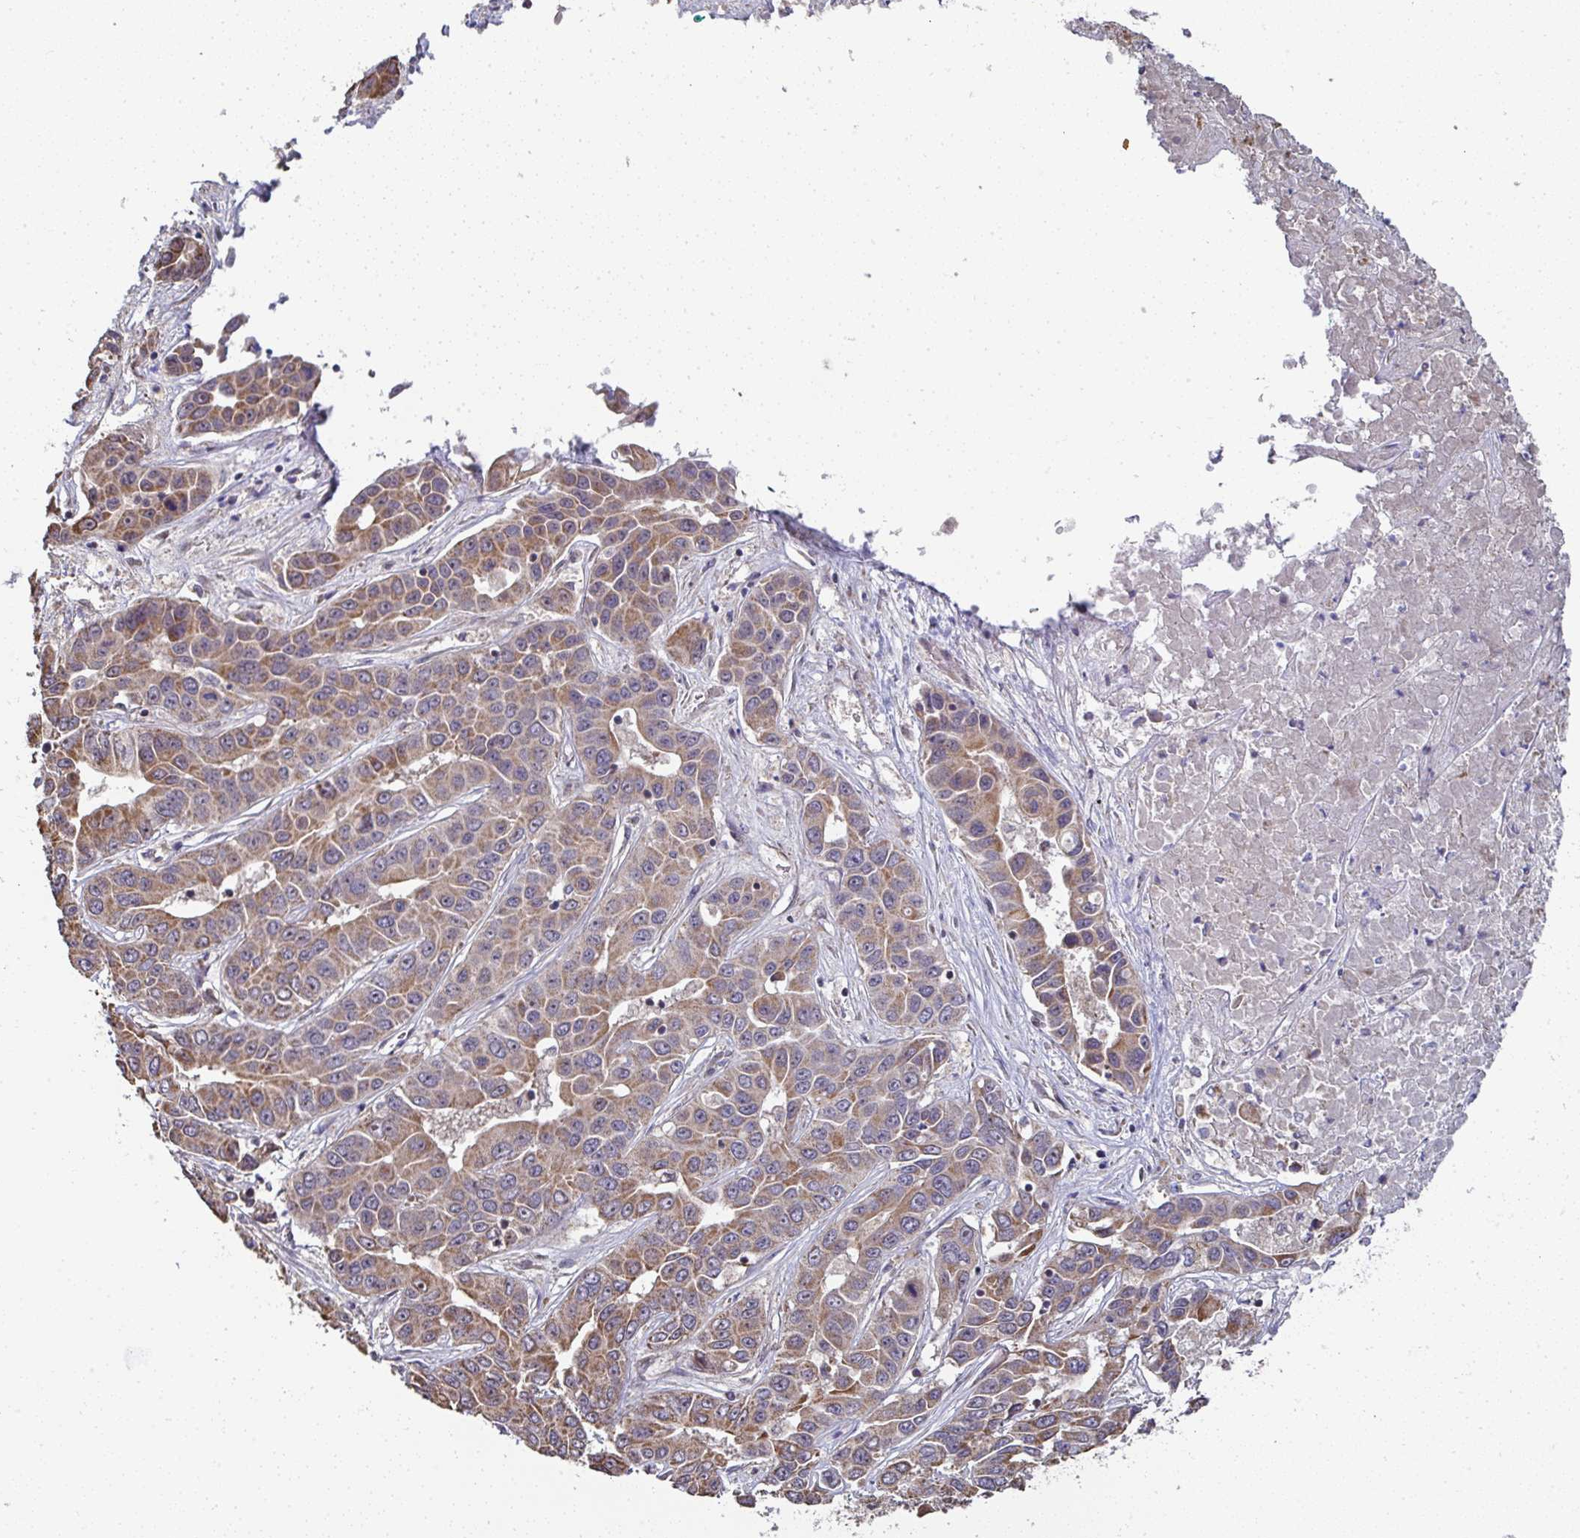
{"staining": {"intensity": "moderate", "quantity": ">75%", "location": "cytoplasmic/membranous"}, "tissue": "liver cancer", "cell_type": "Tumor cells", "image_type": "cancer", "snomed": [{"axis": "morphology", "description": "Cholangiocarcinoma"}, {"axis": "topography", "description": "Liver"}], "caption": "Human liver cholangiocarcinoma stained with a brown dye demonstrates moderate cytoplasmic/membranous positive expression in about >75% of tumor cells.", "gene": "AGTPBP1", "patient": {"sex": "female", "age": 52}}